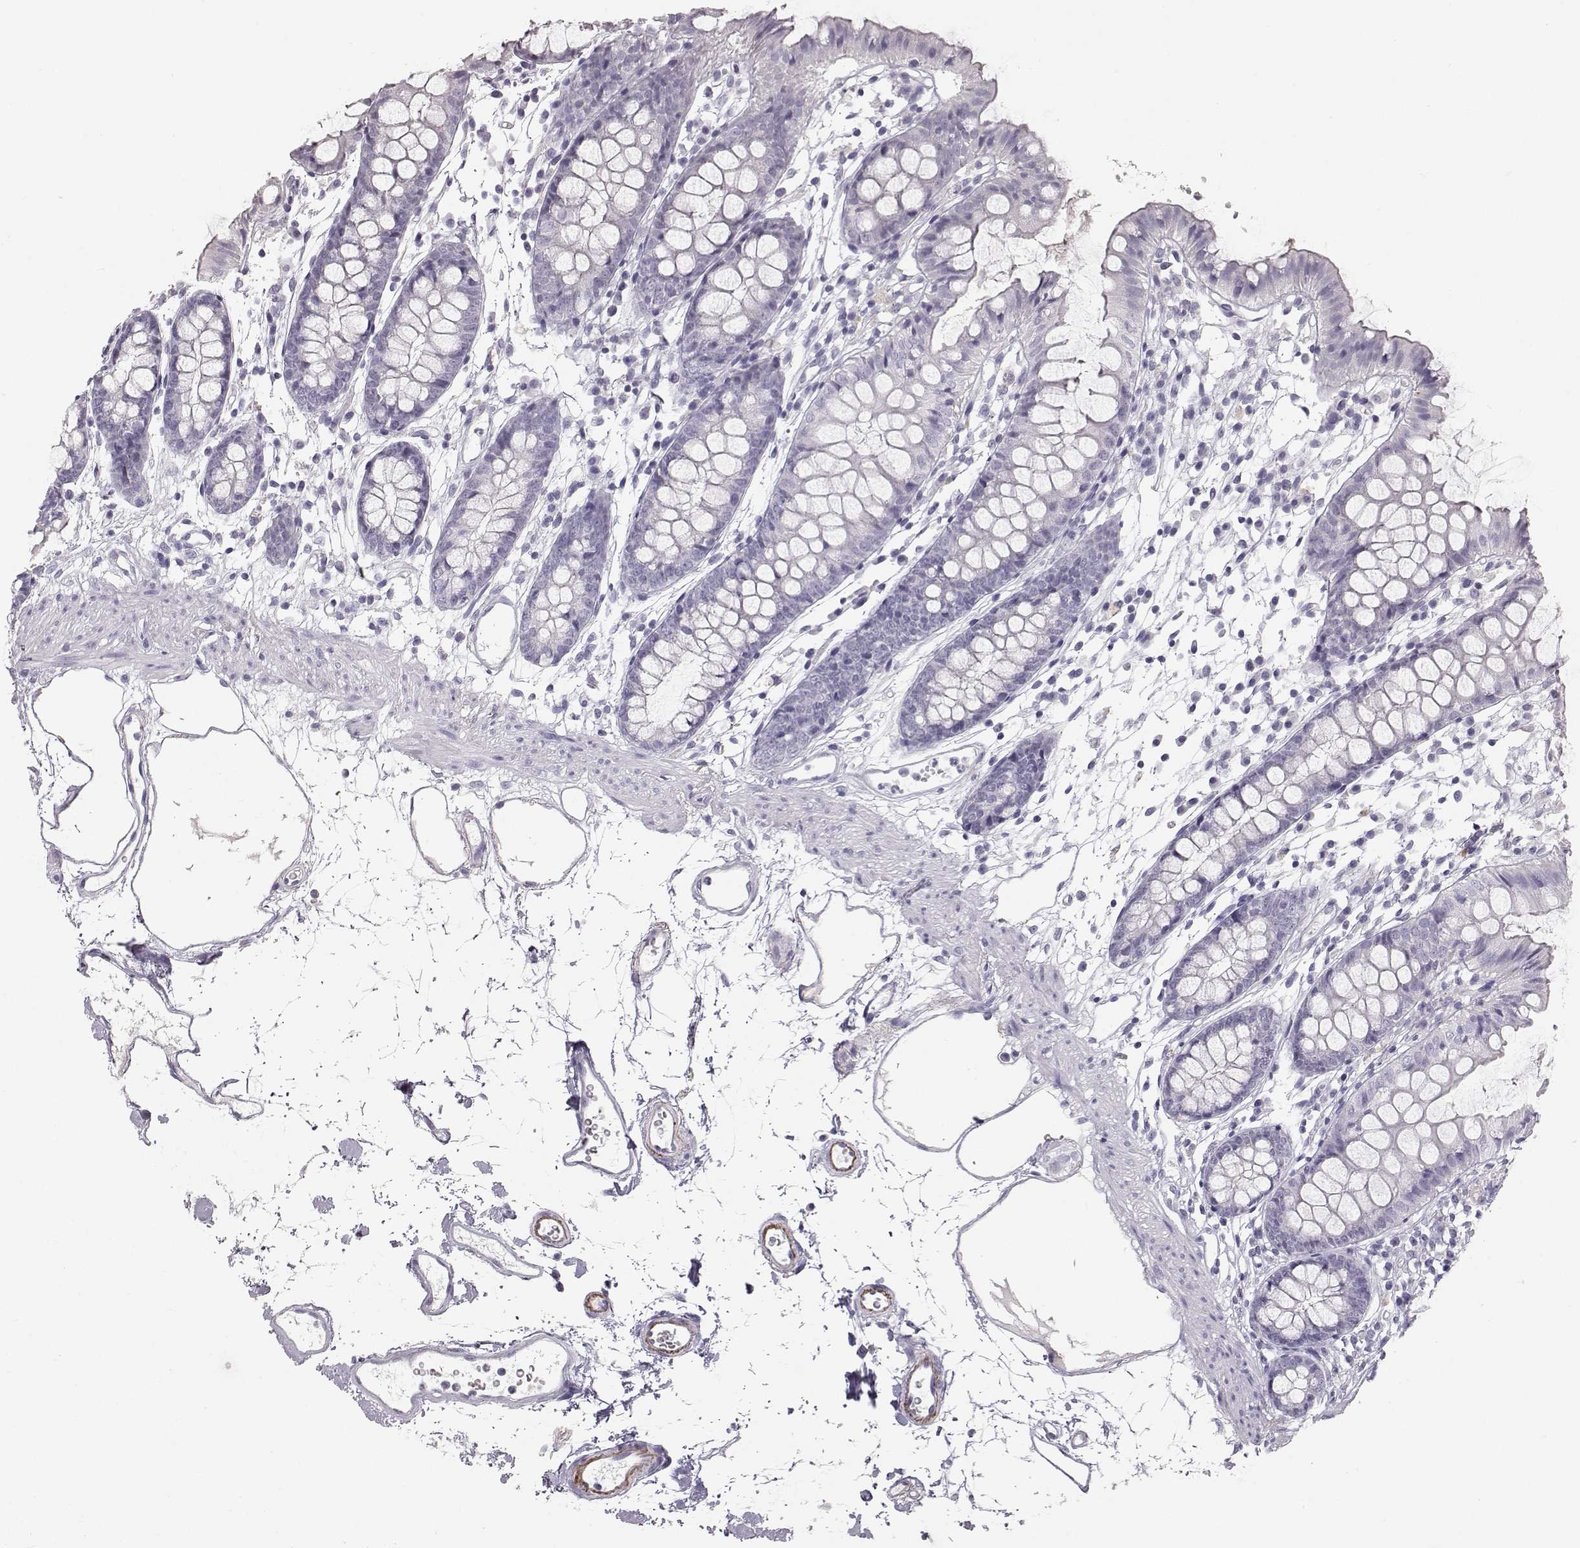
{"staining": {"intensity": "negative", "quantity": "none", "location": "none"}, "tissue": "colon", "cell_type": "Endothelial cells", "image_type": "normal", "snomed": [{"axis": "morphology", "description": "Normal tissue, NOS"}, {"axis": "topography", "description": "Colon"}], "caption": "DAB (3,3'-diaminobenzidine) immunohistochemical staining of unremarkable colon shows no significant staining in endothelial cells.", "gene": "KRTAP16", "patient": {"sex": "female", "age": 84}}